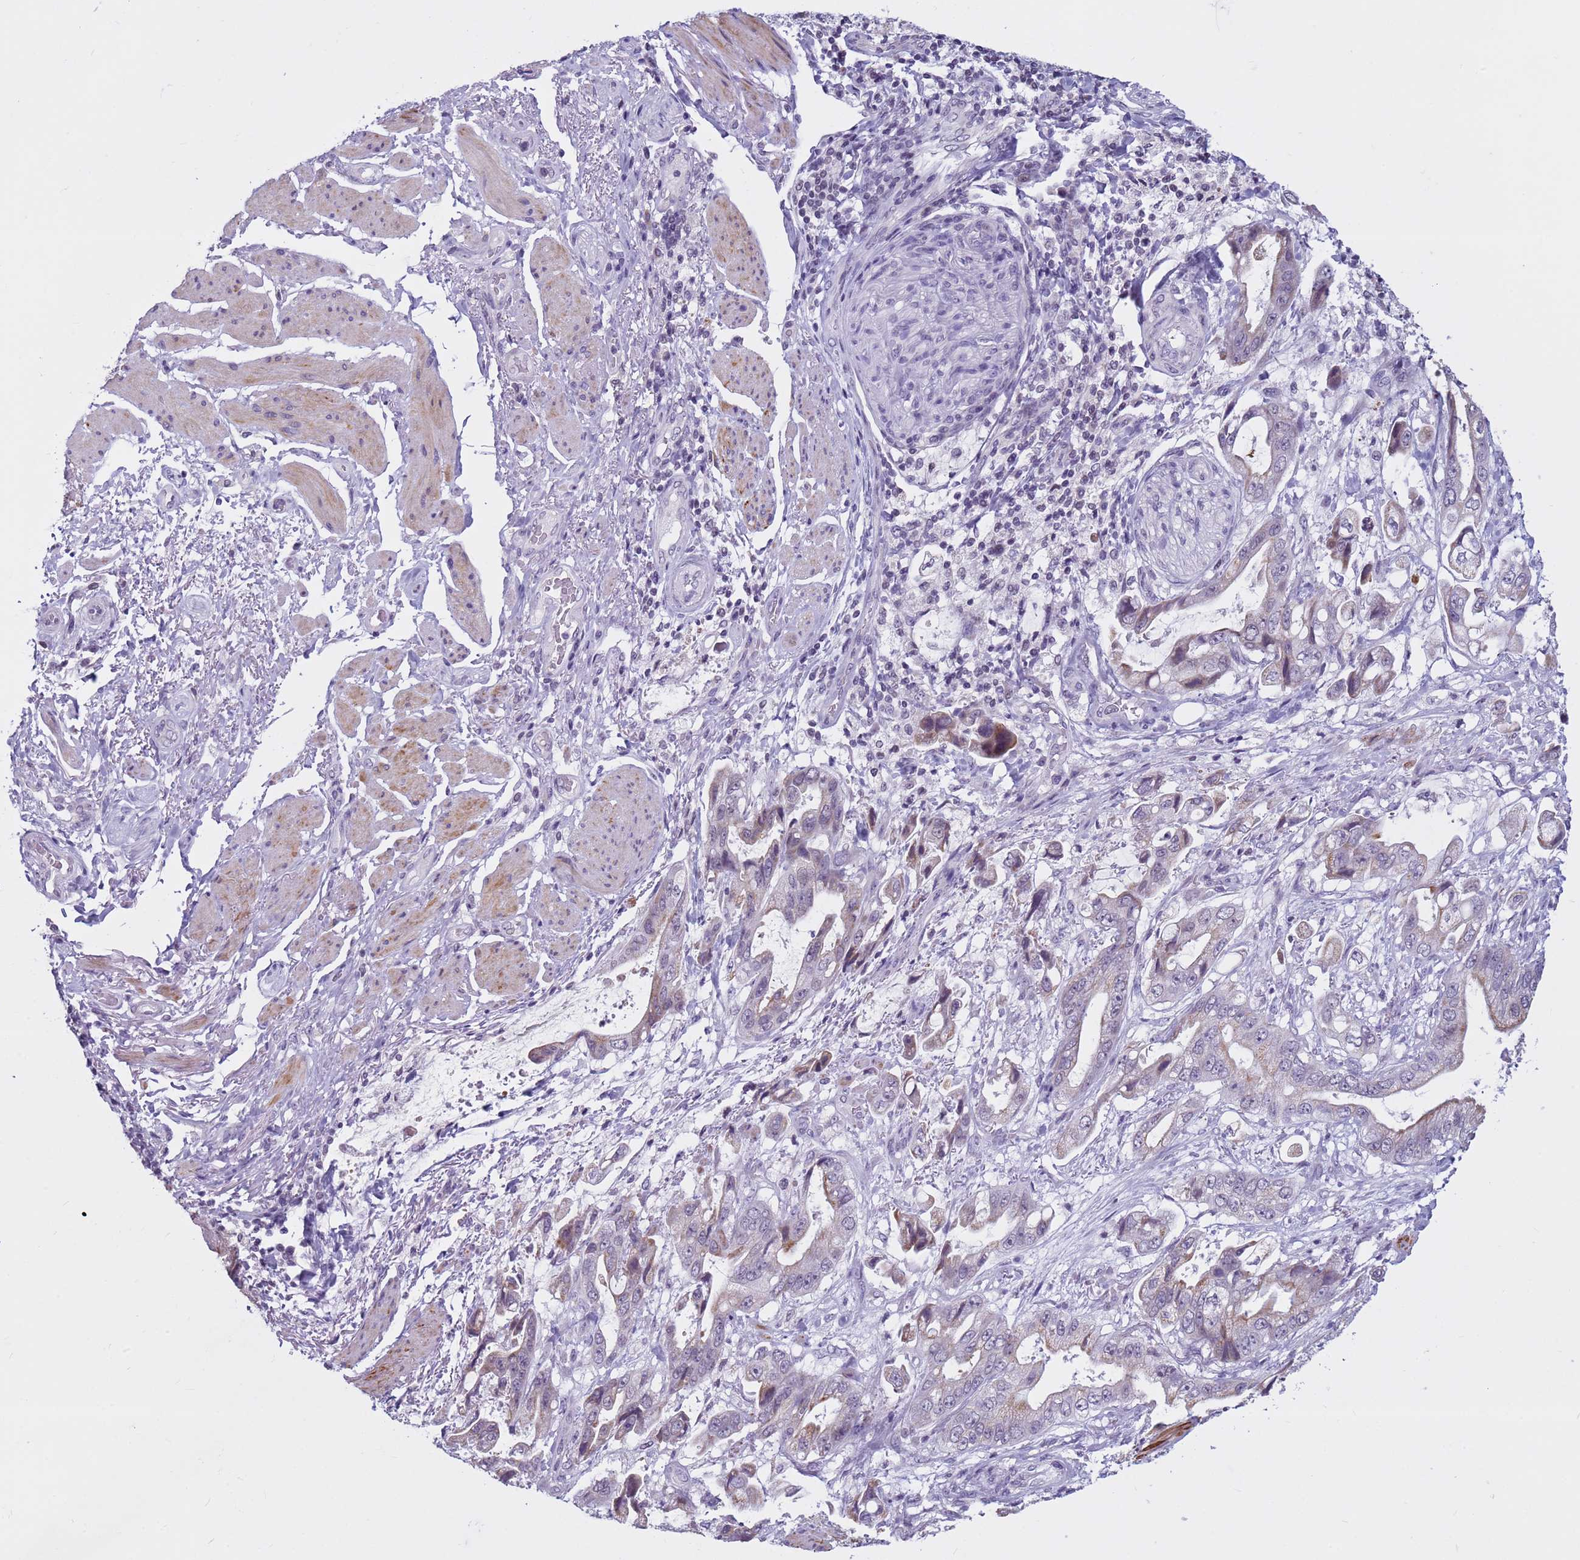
{"staining": {"intensity": "weak", "quantity": ">75%", "location": "cytoplasmic/membranous"}, "tissue": "stomach cancer", "cell_type": "Tumor cells", "image_type": "cancer", "snomed": [{"axis": "morphology", "description": "Adenocarcinoma, NOS"}, {"axis": "topography", "description": "Stomach"}], "caption": "Weak cytoplasmic/membranous protein positivity is seen in about >75% of tumor cells in stomach cancer (adenocarcinoma).", "gene": "CDK2AP2", "patient": {"sex": "male", "age": 62}}